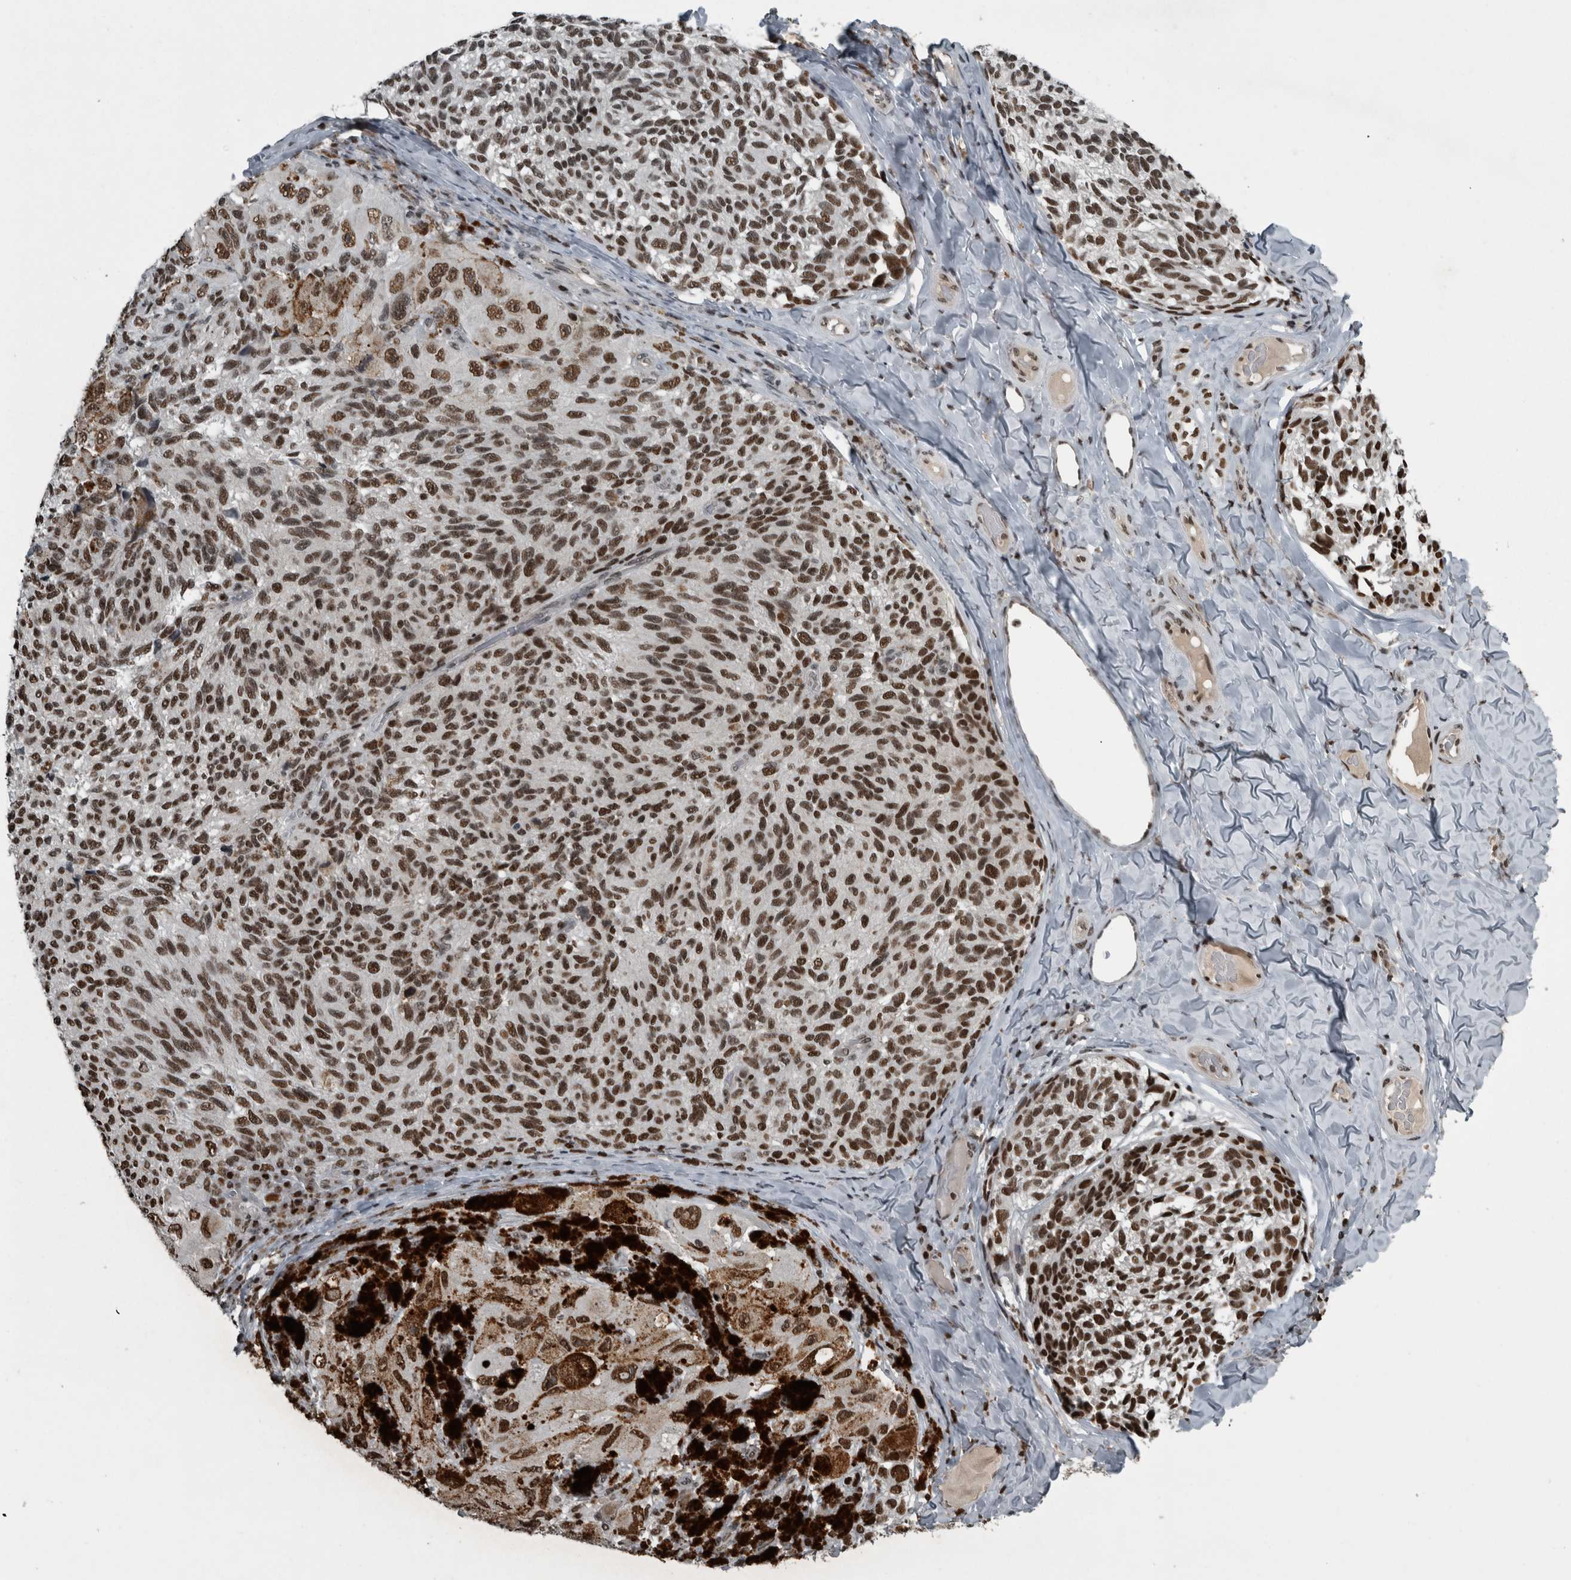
{"staining": {"intensity": "strong", "quantity": ">75%", "location": "nuclear"}, "tissue": "melanoma", "cell_type": "Tumor cells", "image_type": "cancer", "snomed": [{"axis": "morphology", "description": "Malignant melanoma, NOS"}, {"axis": "topography", "description": "Skin"}], "caption": "DAB immunohistochemical staining of human malignant melanoma reveals strong nuclear protein positivity in about >75% of tumor cells.", "gene": "UNC50", "patient": {"sex": "female", "age": 73}}